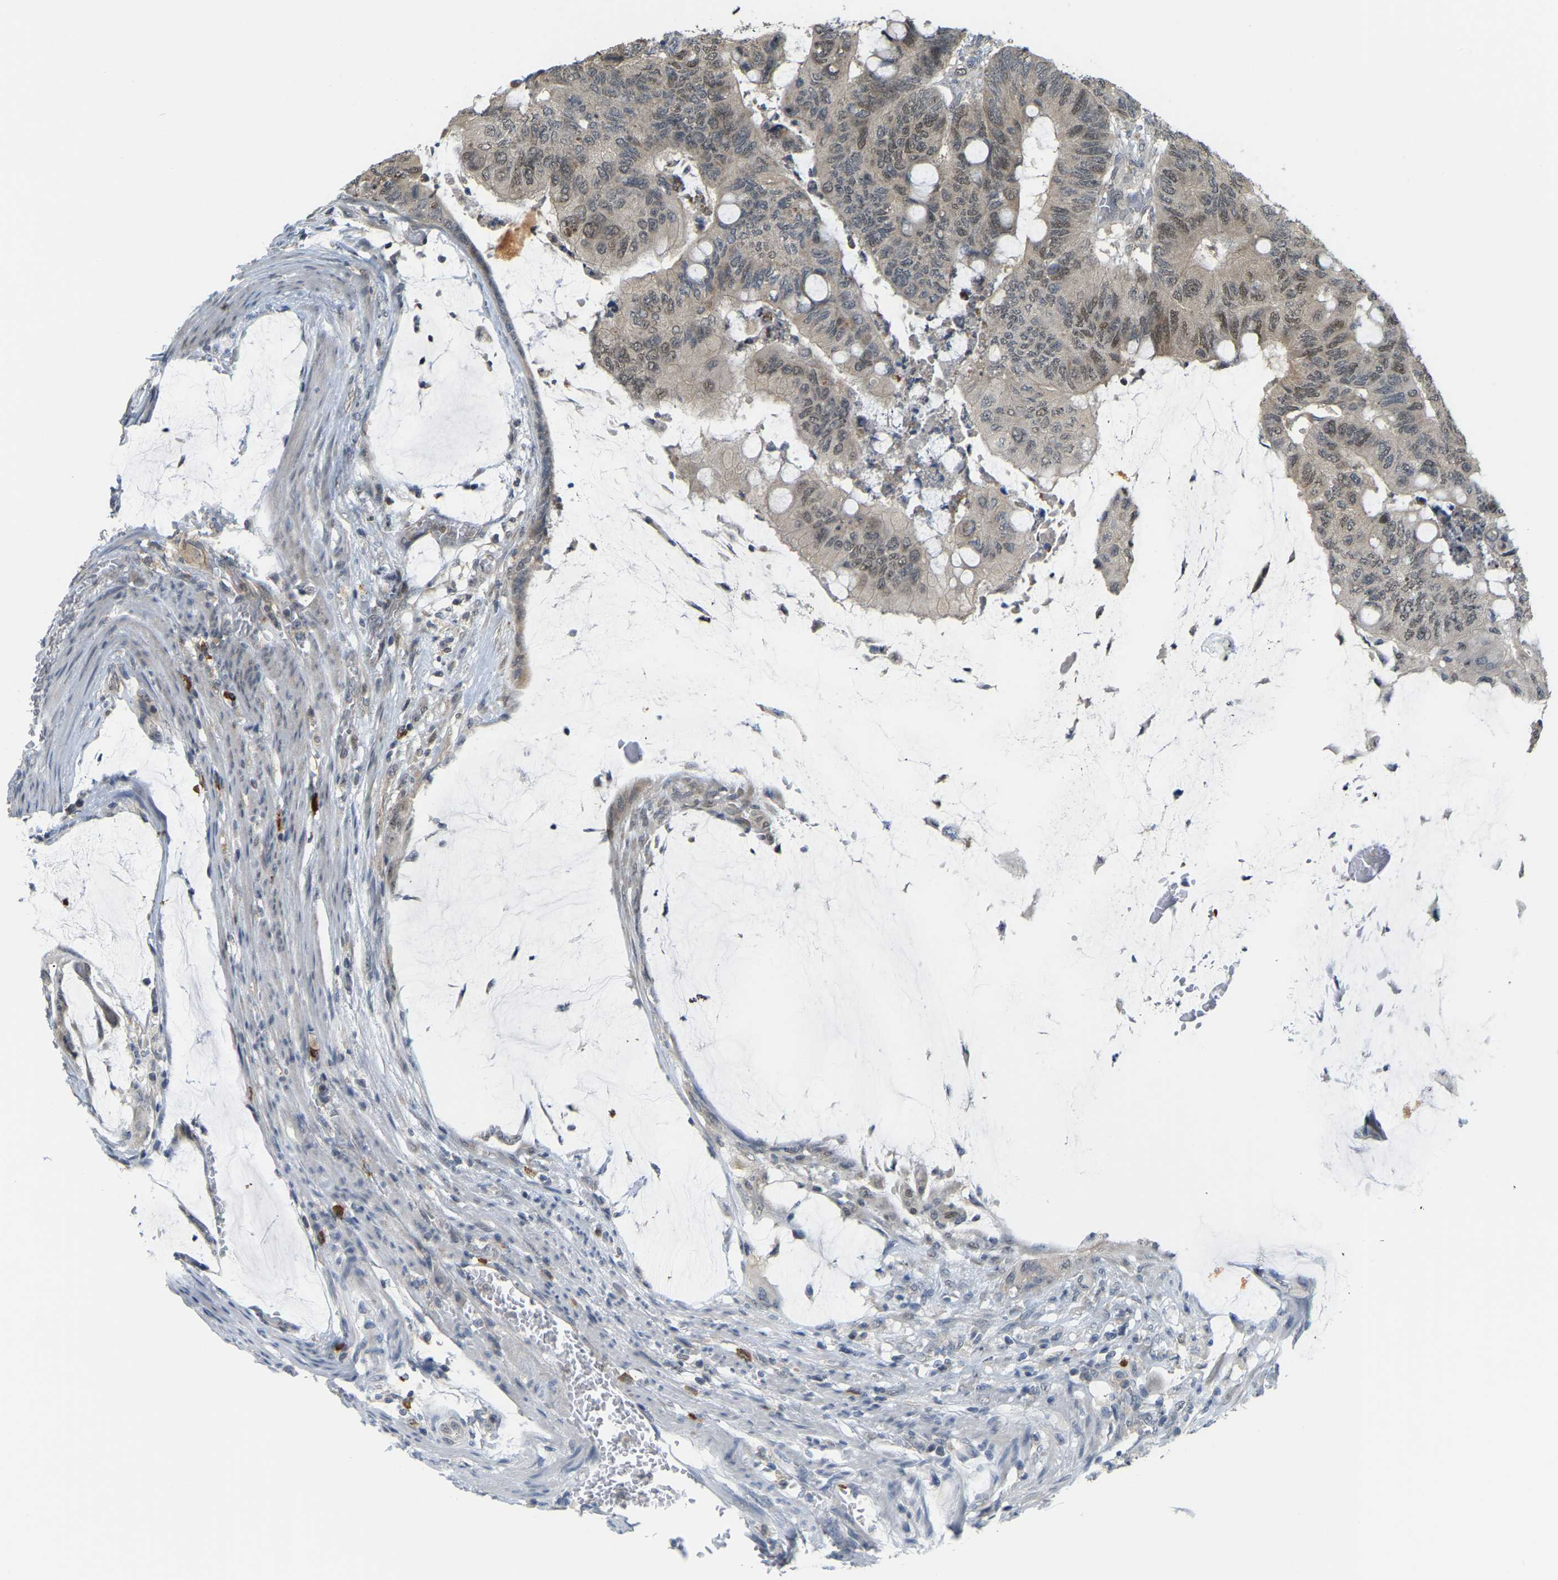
{"staining": {"intensity": "moderate", "quantity": "25%-75%", "location": "nuclear"}, "tissue": "colorectal cancer", "cell_type": "Tumor cells", "image_type": "cancer", "snomed": [{"axis": "morphology", "description": "Normal tissue, NOS"}, {"axis": "morphology", "description": "Adenocarcinoma, NOS"}, {"axis": "topography", "description": "Rectum"}], "caption": "The micrograph exhibits a brown stain indicating the presence of a protein in the nuclear of tumor cells in adenocarcinoma (colorectal).", "gene": "BRF2", "patient": {"sex": "male", "age": 92}}